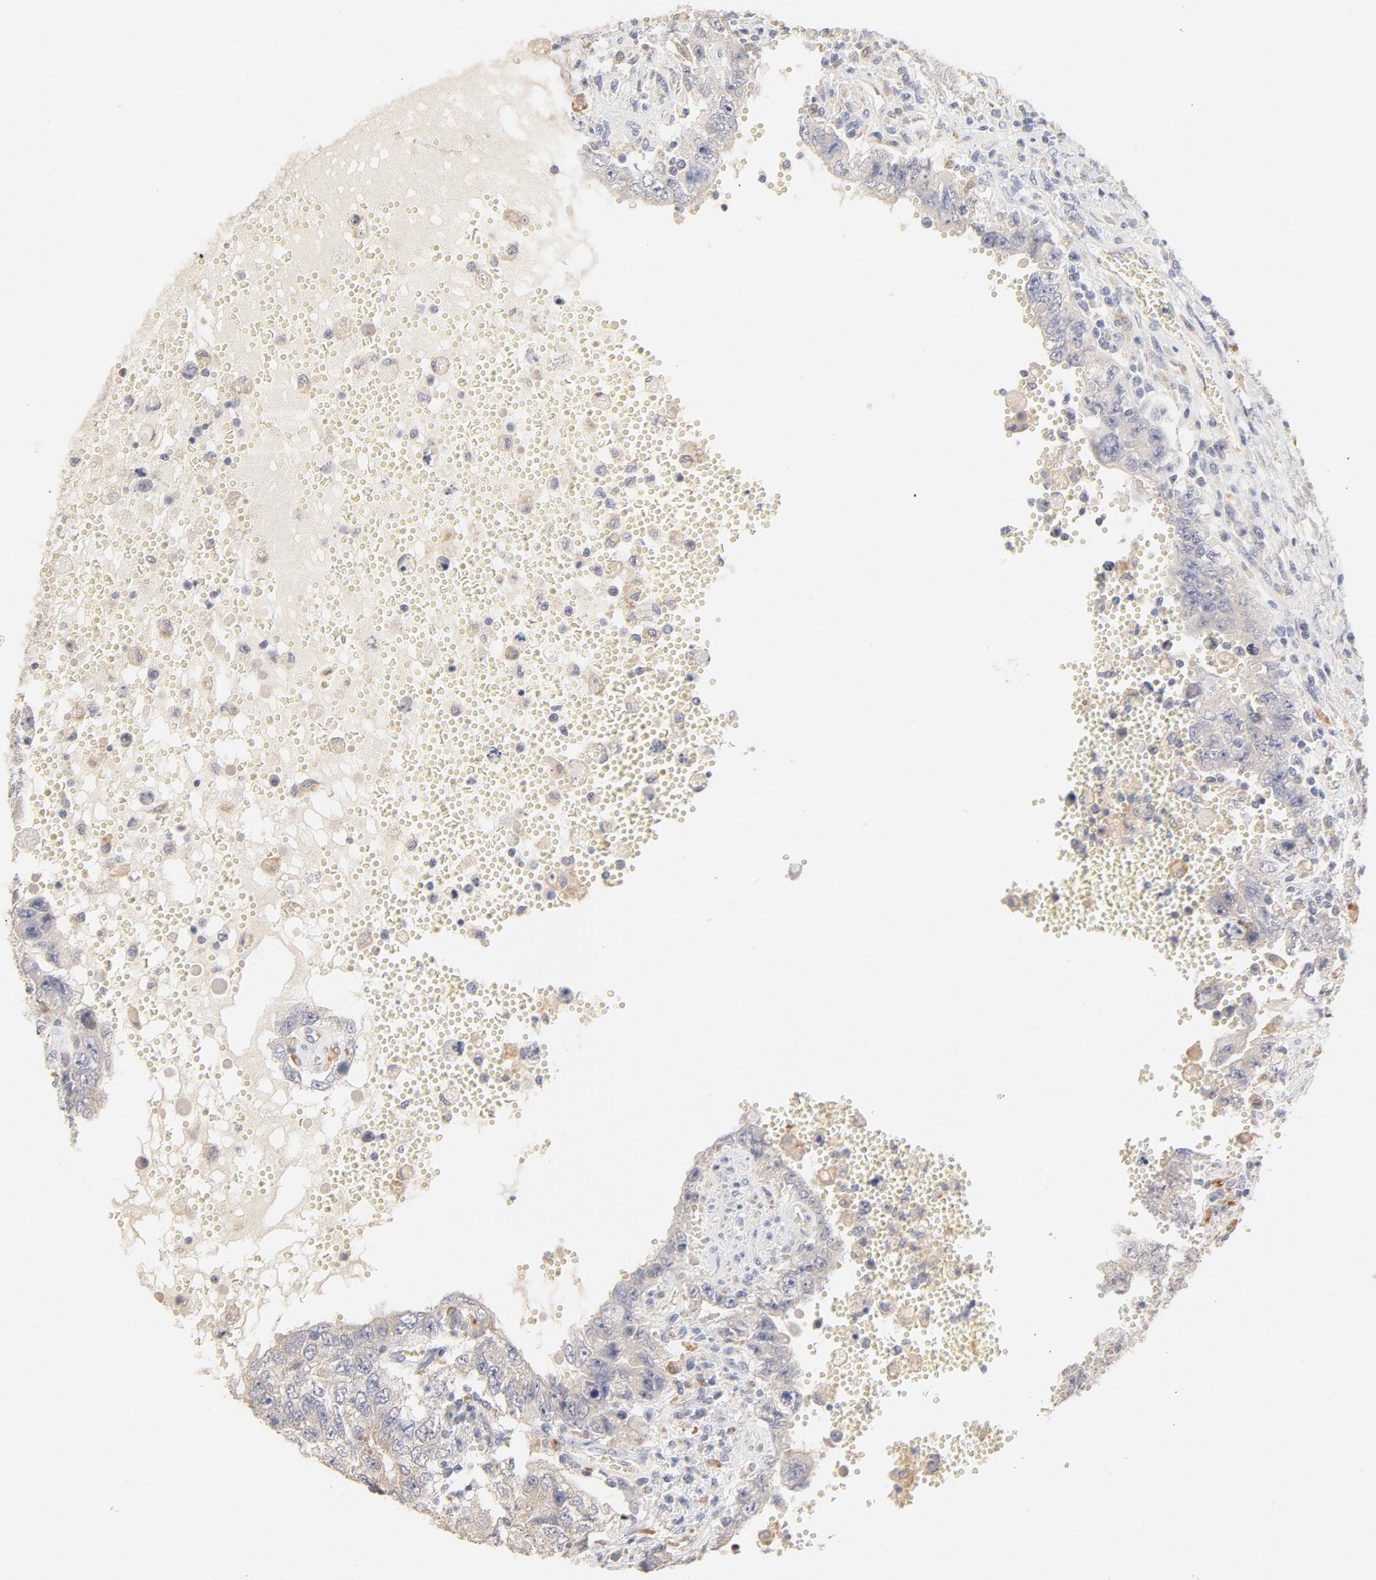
{"staining": {"intensity": "negative", "quantity": "none", "location": "none"}, "tissue": "testis cancer", "cell_type": "Tumor cells", "image_type": "cancer", "snomed": [{"axis": "morphology", "description": "Carcinoma, Embryonal, NOS"}, {"axis": "topography", "description": "Testis"}], "caption": "Testis cancer (embryonal carcinoma) stained for a protein using IHC reveals no staining tumor cells.", "gene": "MTERF2", "patient": {"sex": "male", "age": 26}}